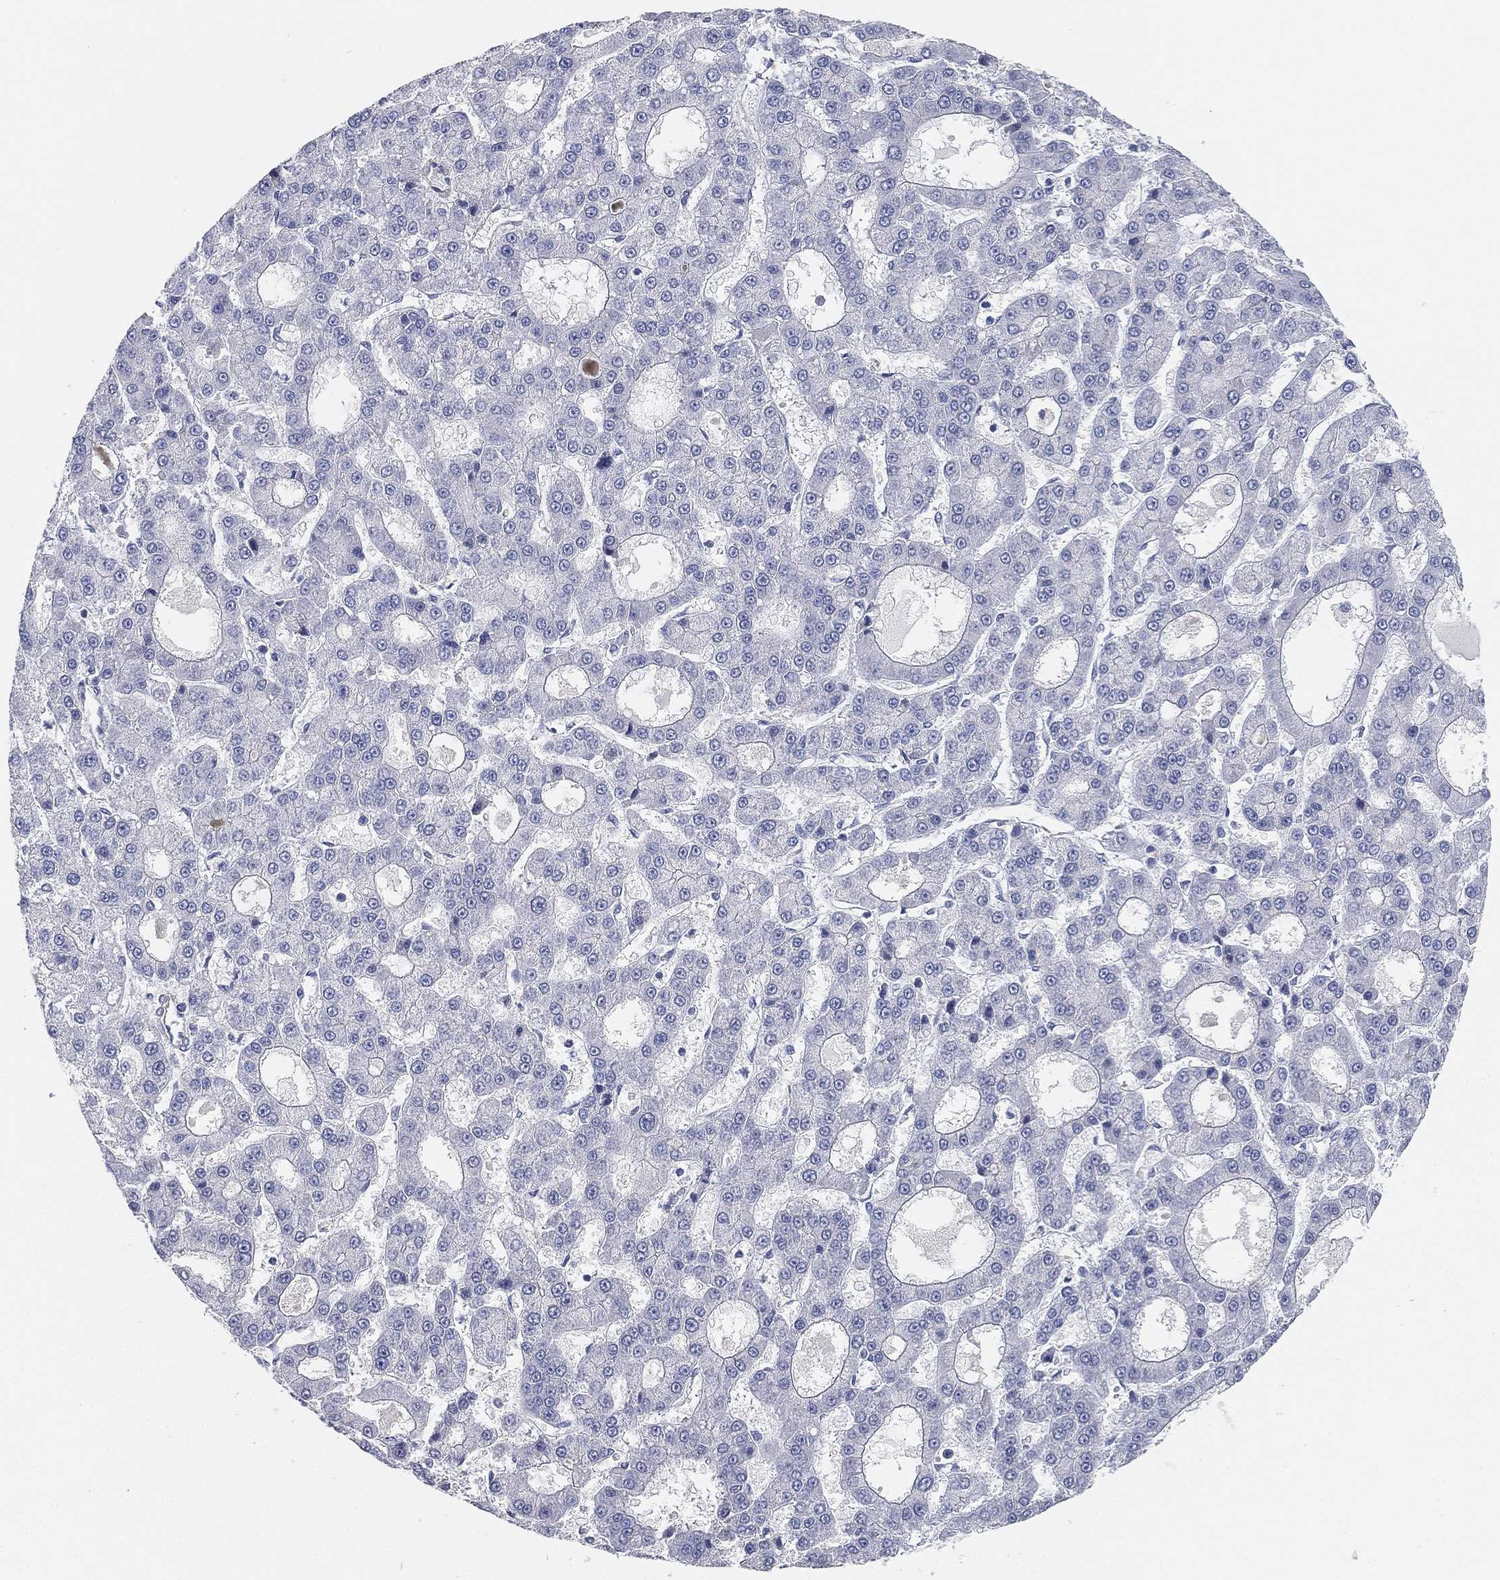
{"staining": {"intensity": "negative", "quantity": "none", "location": "none"}, "tissue": "liver cancer", "cell_type": "Tumor cells", "image_type": "cancer", "snomed": [{"axis": "morphology", "description": "Carcinoma, Hepatocellular, NOS"}, {"axis": "topography", "description": "Liver"}], "caption": "Tumor cells show no significant positivity in liver hepatocellular carcinoma. (DAB immunohistochemistry, high magnification).", "gene": "GPR61", "patient": {"sex": "male", "age": 70}}